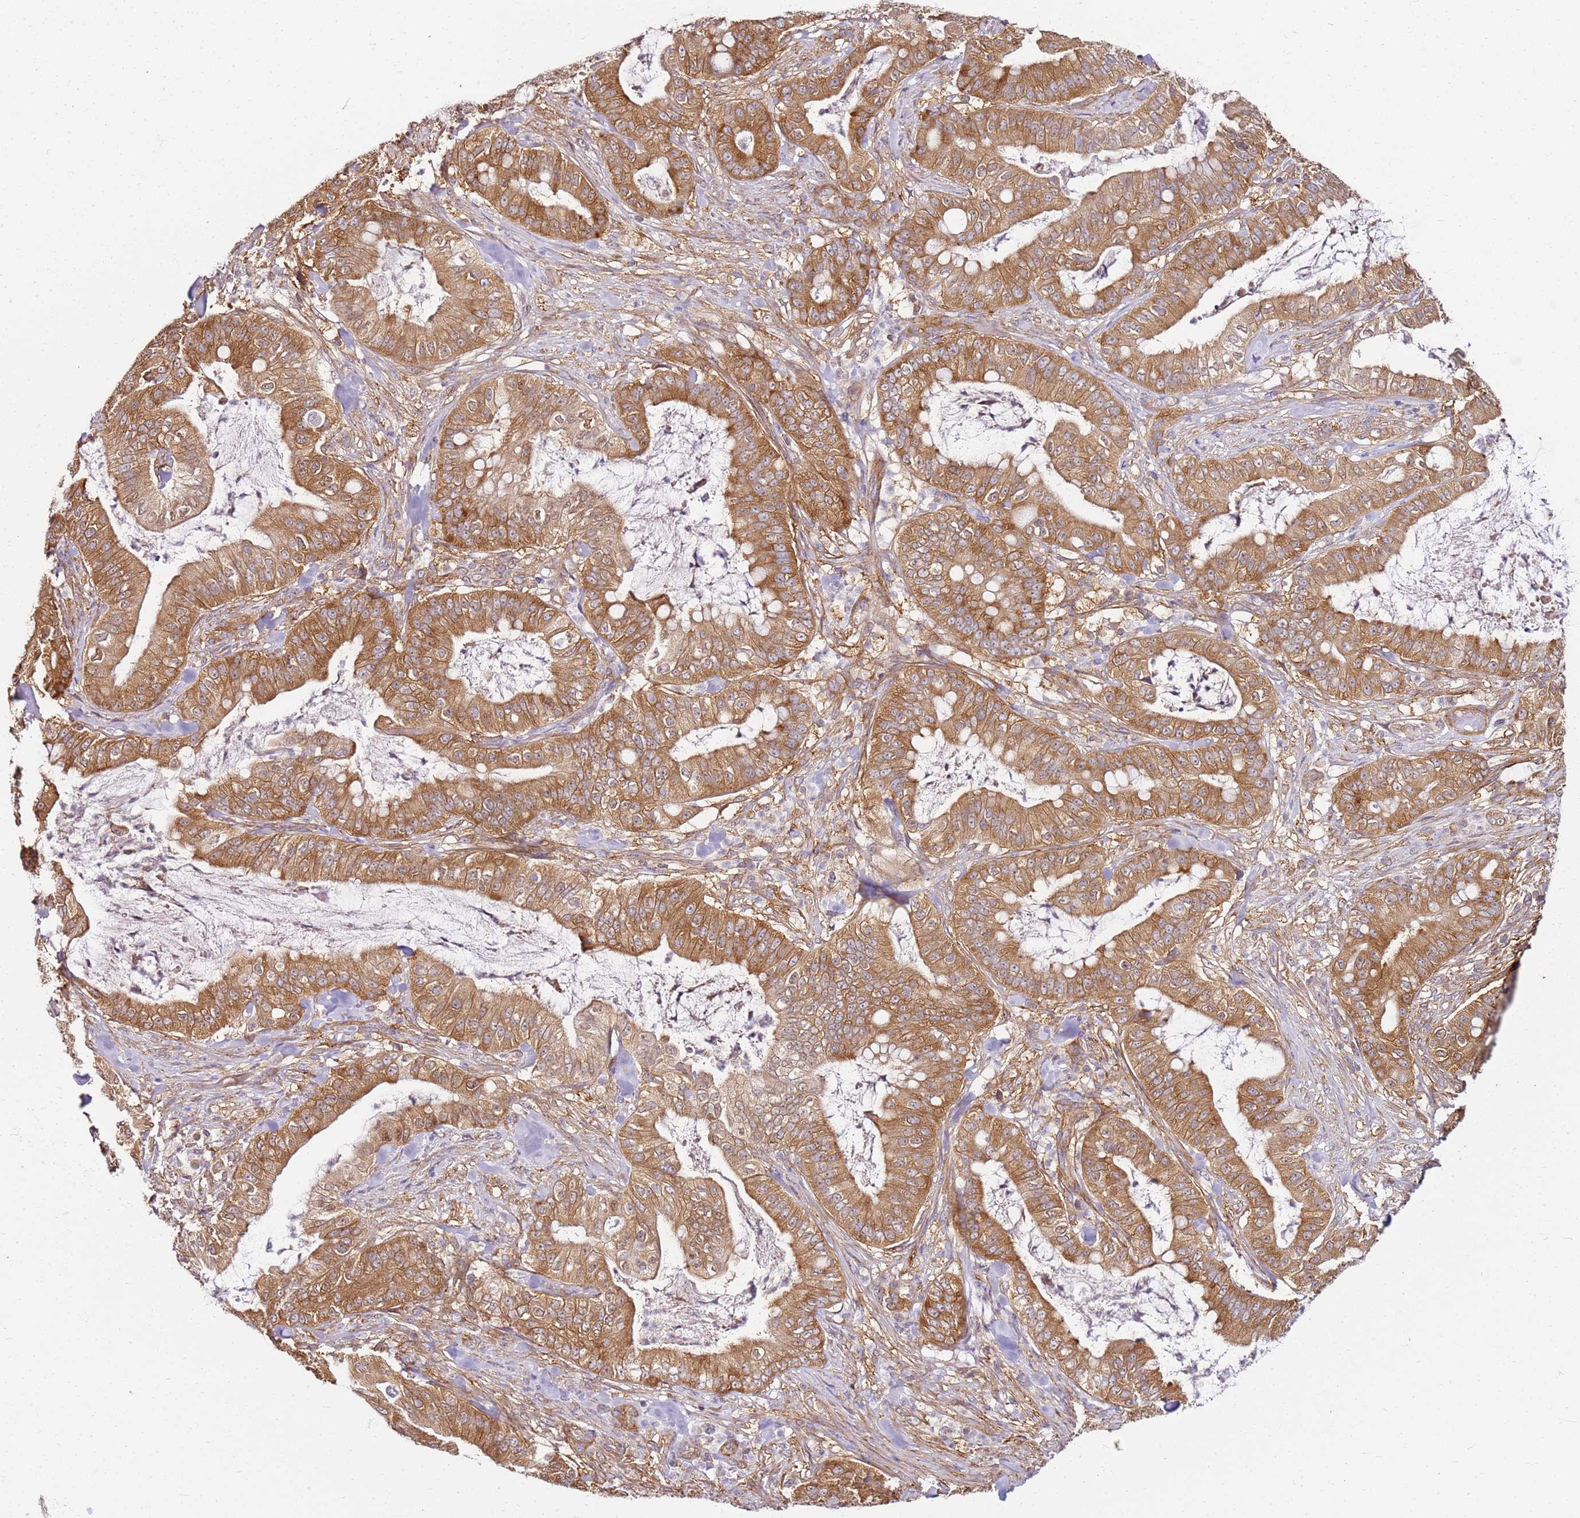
{"staining": {"intensity": "moderate", "quantity": ">75%", "location": "cytoplasmic/membranous"}, "tissue": "pancreatic cancer", "cell_type": "Tumor cells", "image_type": "cancer", "snomed": [{"axis": "morphology", "description": "Adenocarcinoma, NOS"}, {"axis": "topography", "description": "Pancreas"}], "caption": "Protein staining of pancreatic adenocarcinoma tissue exhibits moderate cytoplasmic/membranous positivity in about >75% of tumor cells.", "gene": "PIH1D1", "patient": {"sex": "male", "age": 71}}